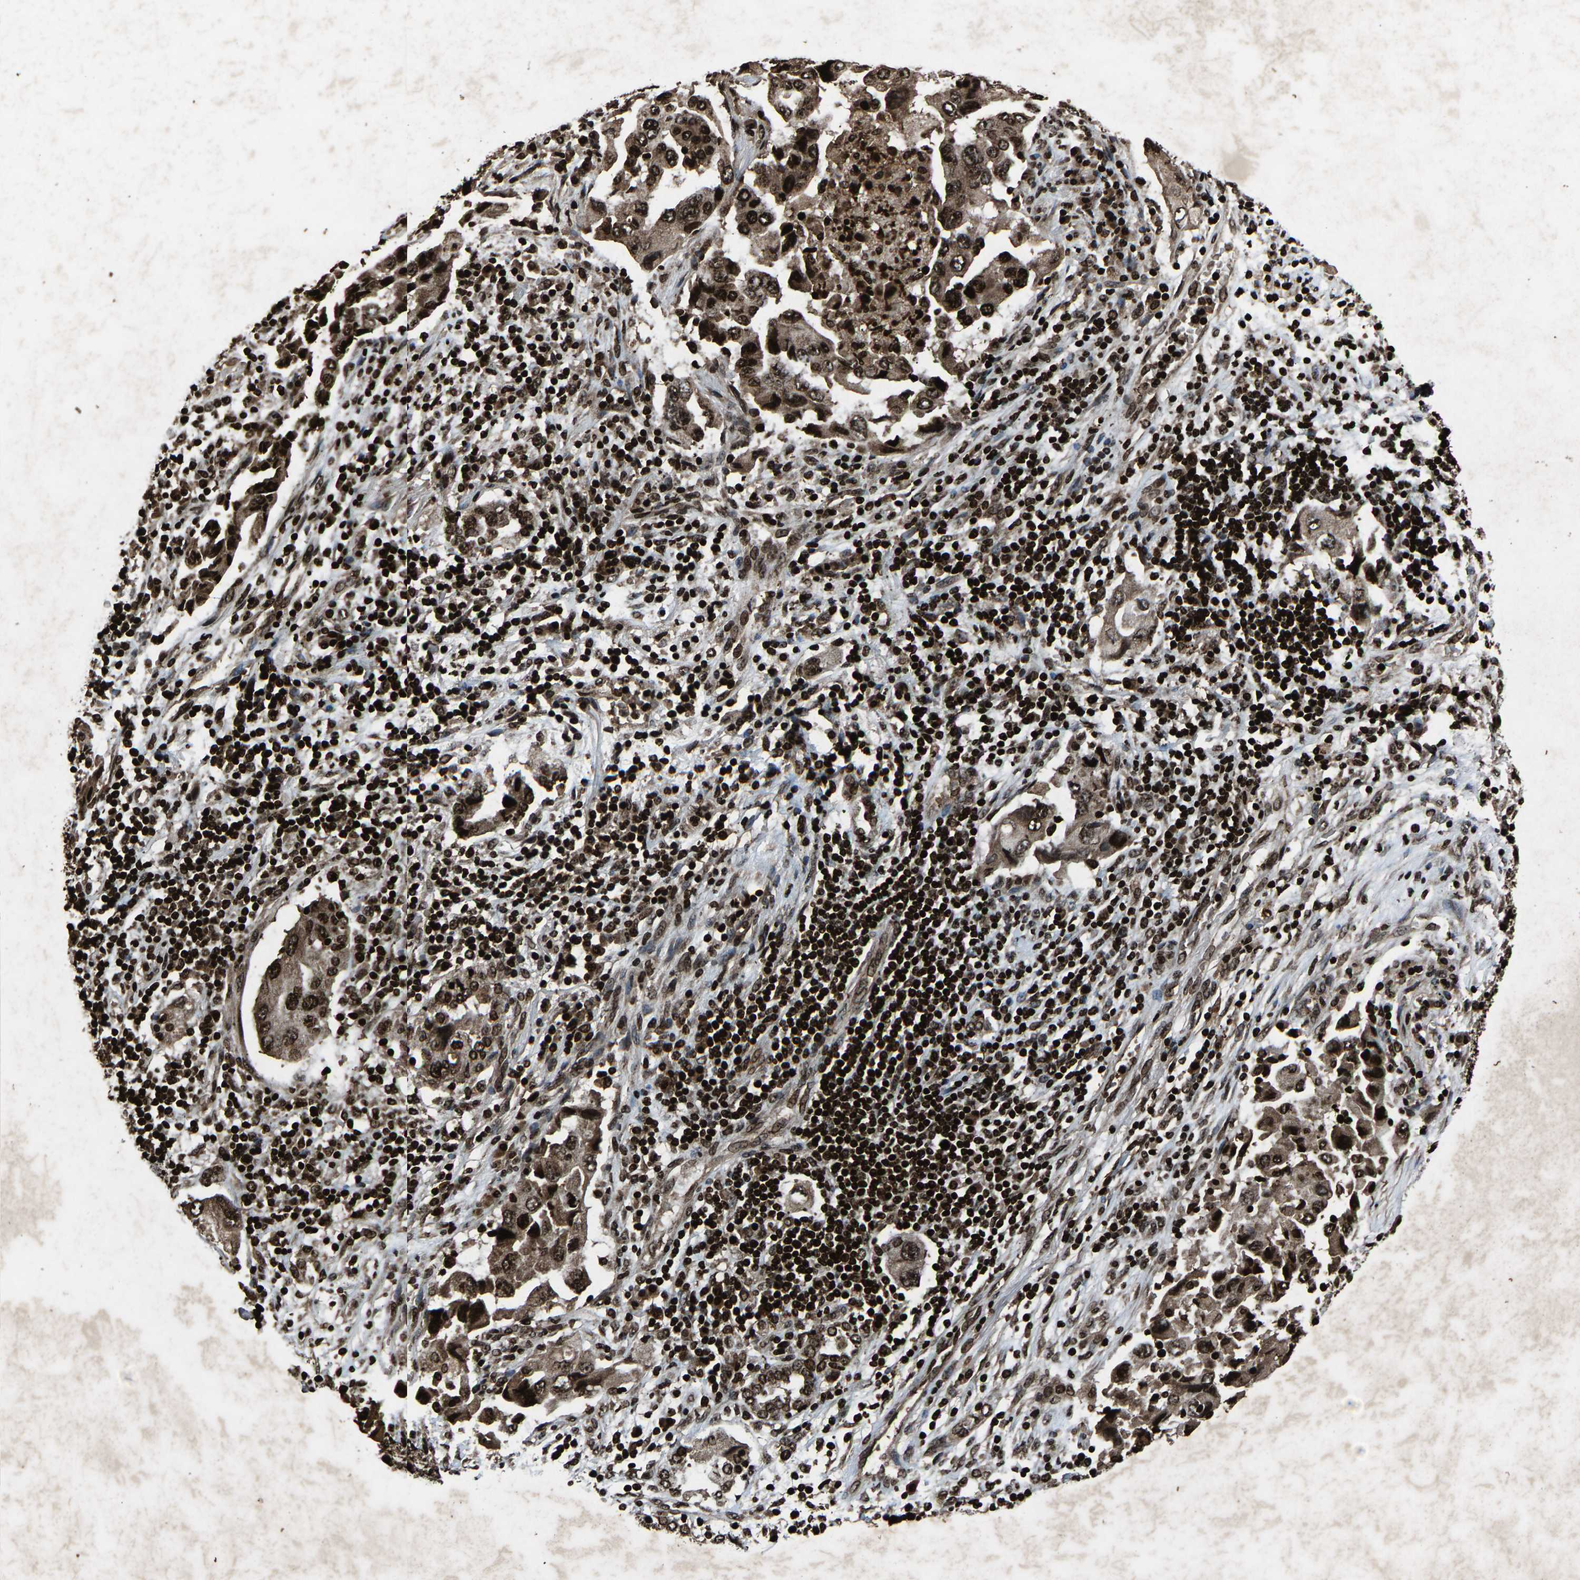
{"staining": {"intensity": "strong", "quantity": ">75%", "location": "cytoplasmic/membranous,nuclear"}, "tissue": "lung cancer", "cell_type": "Tumor cells", "image_type": "cancer", "snomed": [{"axis": "morphology", "description": "Adenocarcinoma, NOS"}, {"axis": "topography", "description": "Lung"}], "caption": "A photomicrograph of lung cancer stained for a protein demonstrates strong cytoplasmic/membranous and nuclear brown staining in tumor cells.", "gene": "H4C1", "patient": {"sex": "female", "age": 65}}